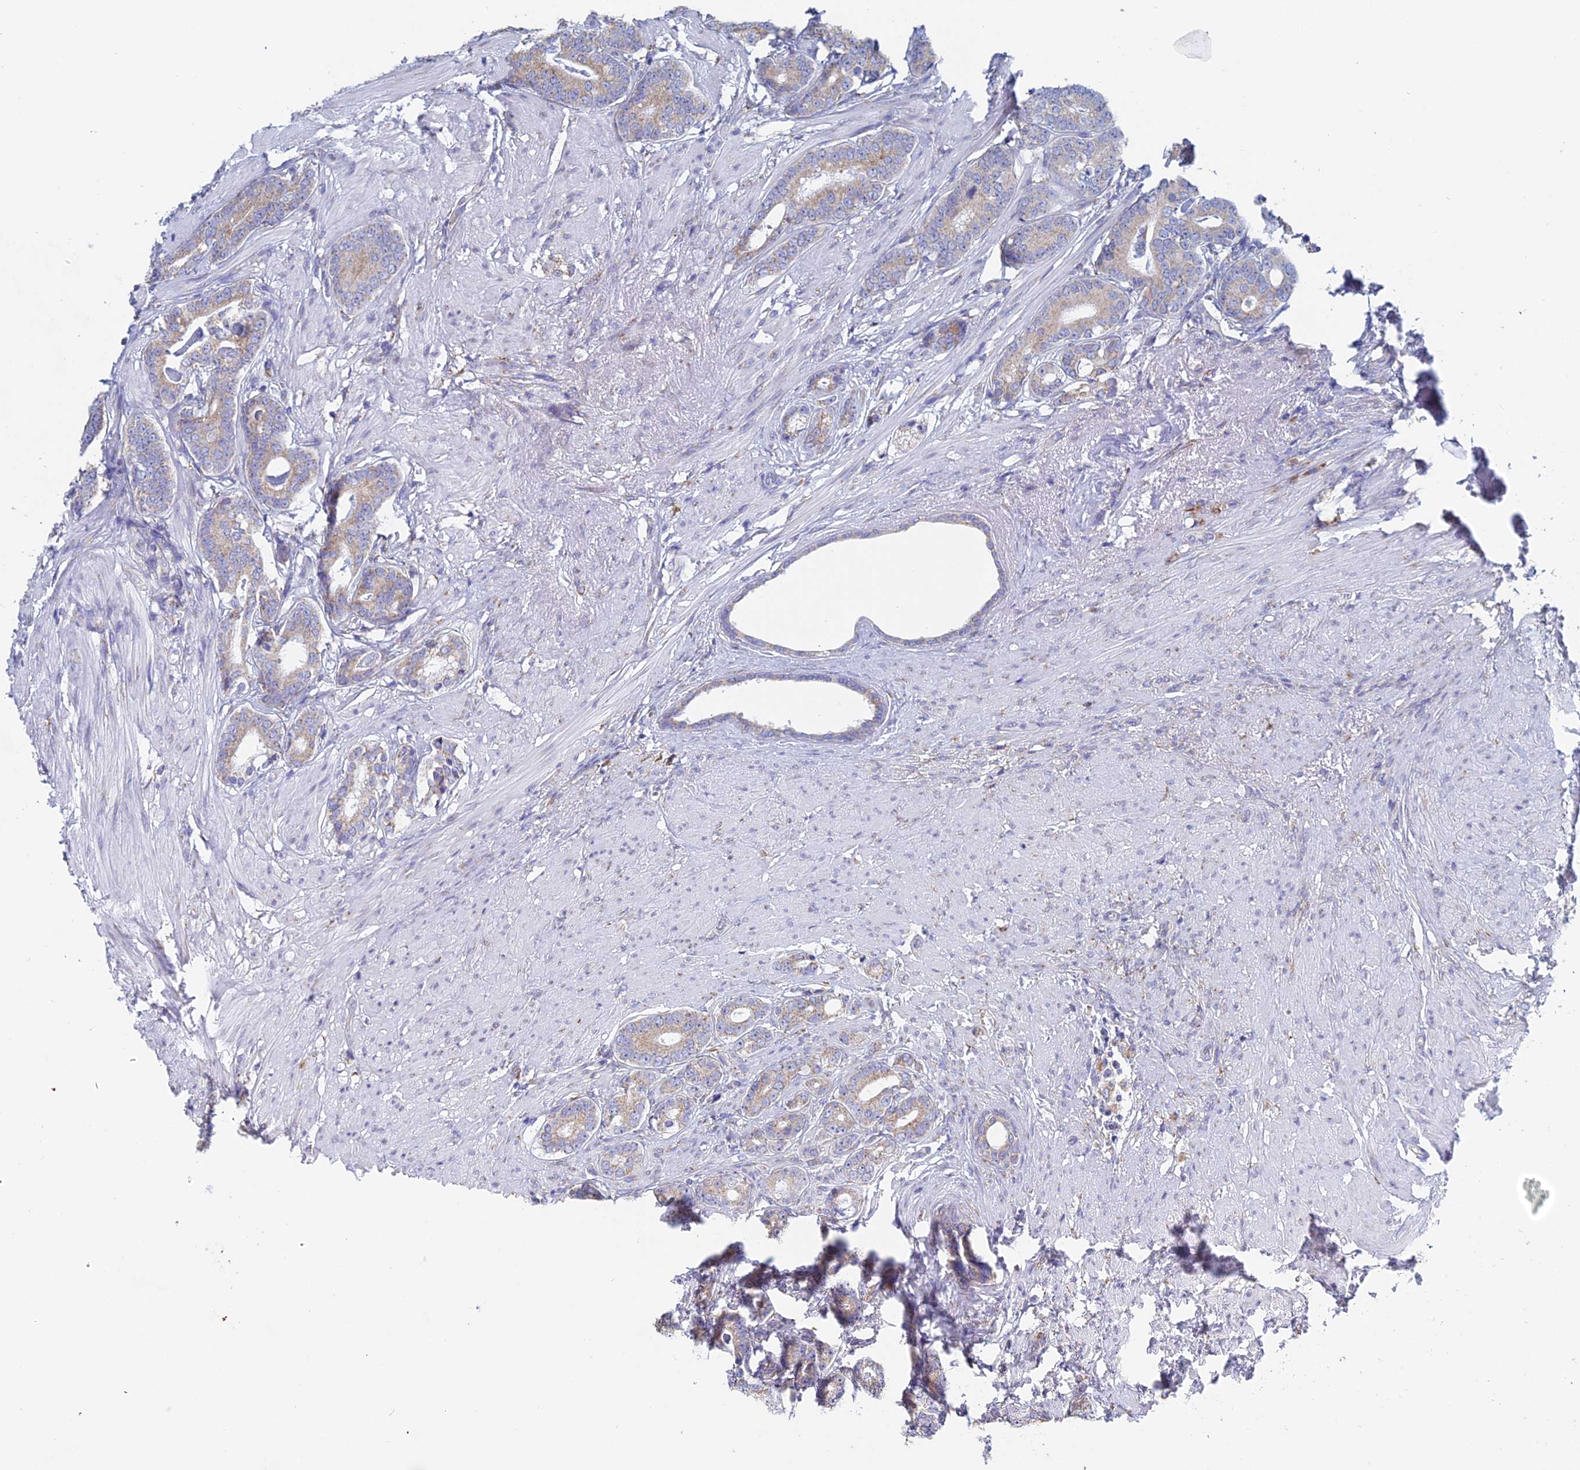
{"staining": {"intensity": "weak", "quantity": ">75%", "location": "cytoplasmic/membranous"}, "tissue": "prostate cancer", "cell_type": "Tumor cells", "image_type": "cancer", "snomed": [{"axis": "morphology", "description": "Adenocarcinoma, Low grade"}, {"axis": "topography", "description": "Prostate"}], "caption": "This image displays immunohistochemistry staining of human prostate cancer, with low weak cytoplasmic/membranous staining in about >75% of tumor cells.", "gene": "CRACR2B", "patient": {"sex": "male", "age": 71}}